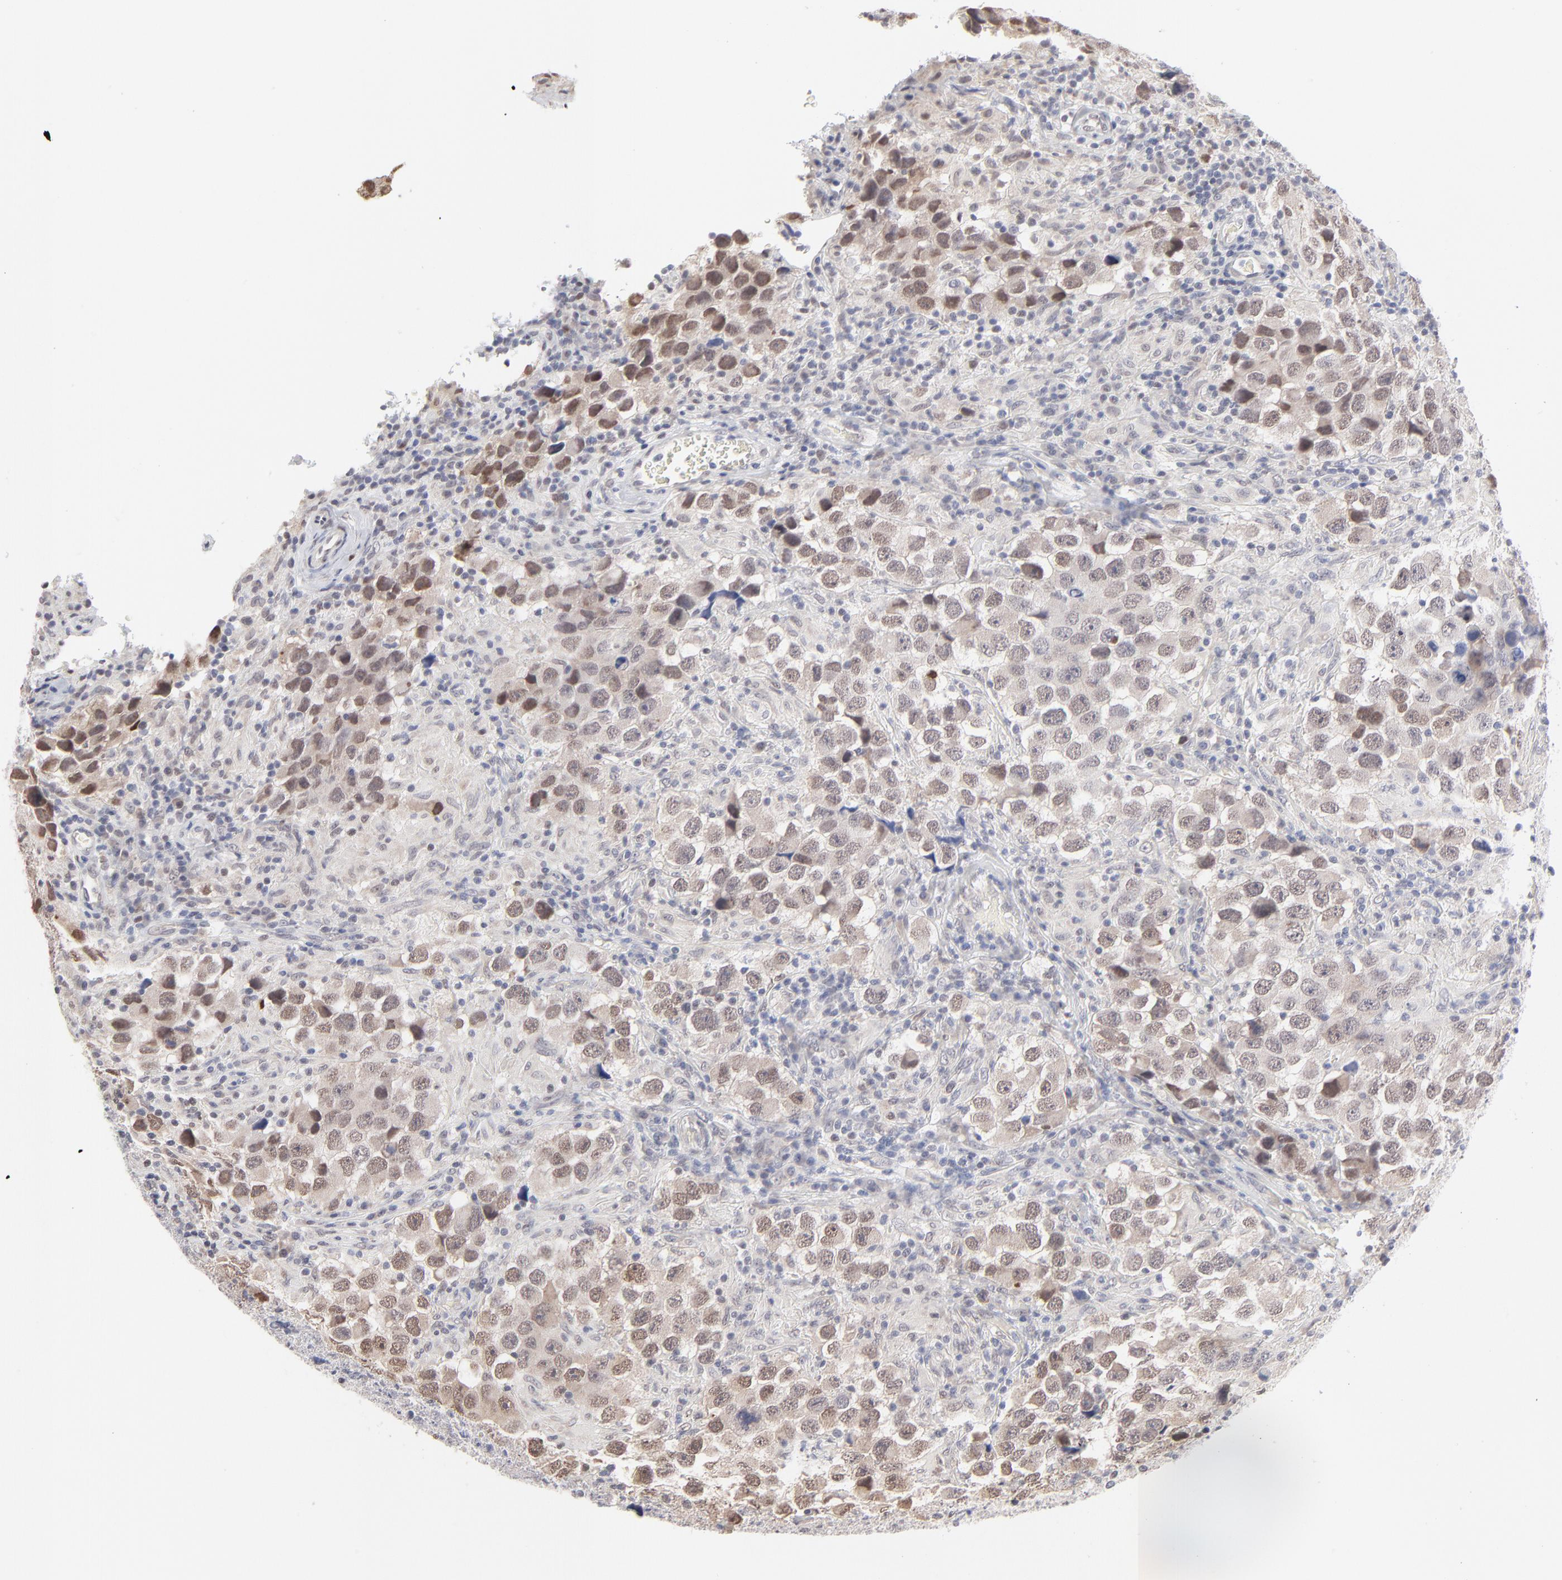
{"staining": {"intensity": "moderate", "quantity": "25%-75%", "location": "cytoplasmic/membranous,nuclear"}, "tissue": "testis cancer", "cell_type": "Tumor cells", "image_type": "cancer", "snomed": [{"axis": "morphology", "description": "Carcinoma, Embryonal, NOS"}, {"axis": "topography", "description": "Testis"}], "caption": "Immunohistochemical staining of testis cancer (embryonal carcinoma) displays moderate cytoplasmic/membranous and nuclear protein positivity in about 25%-75% of tumor cells.", "gene": "RBM3", "patient": {"sex": "male", "age": 21}}